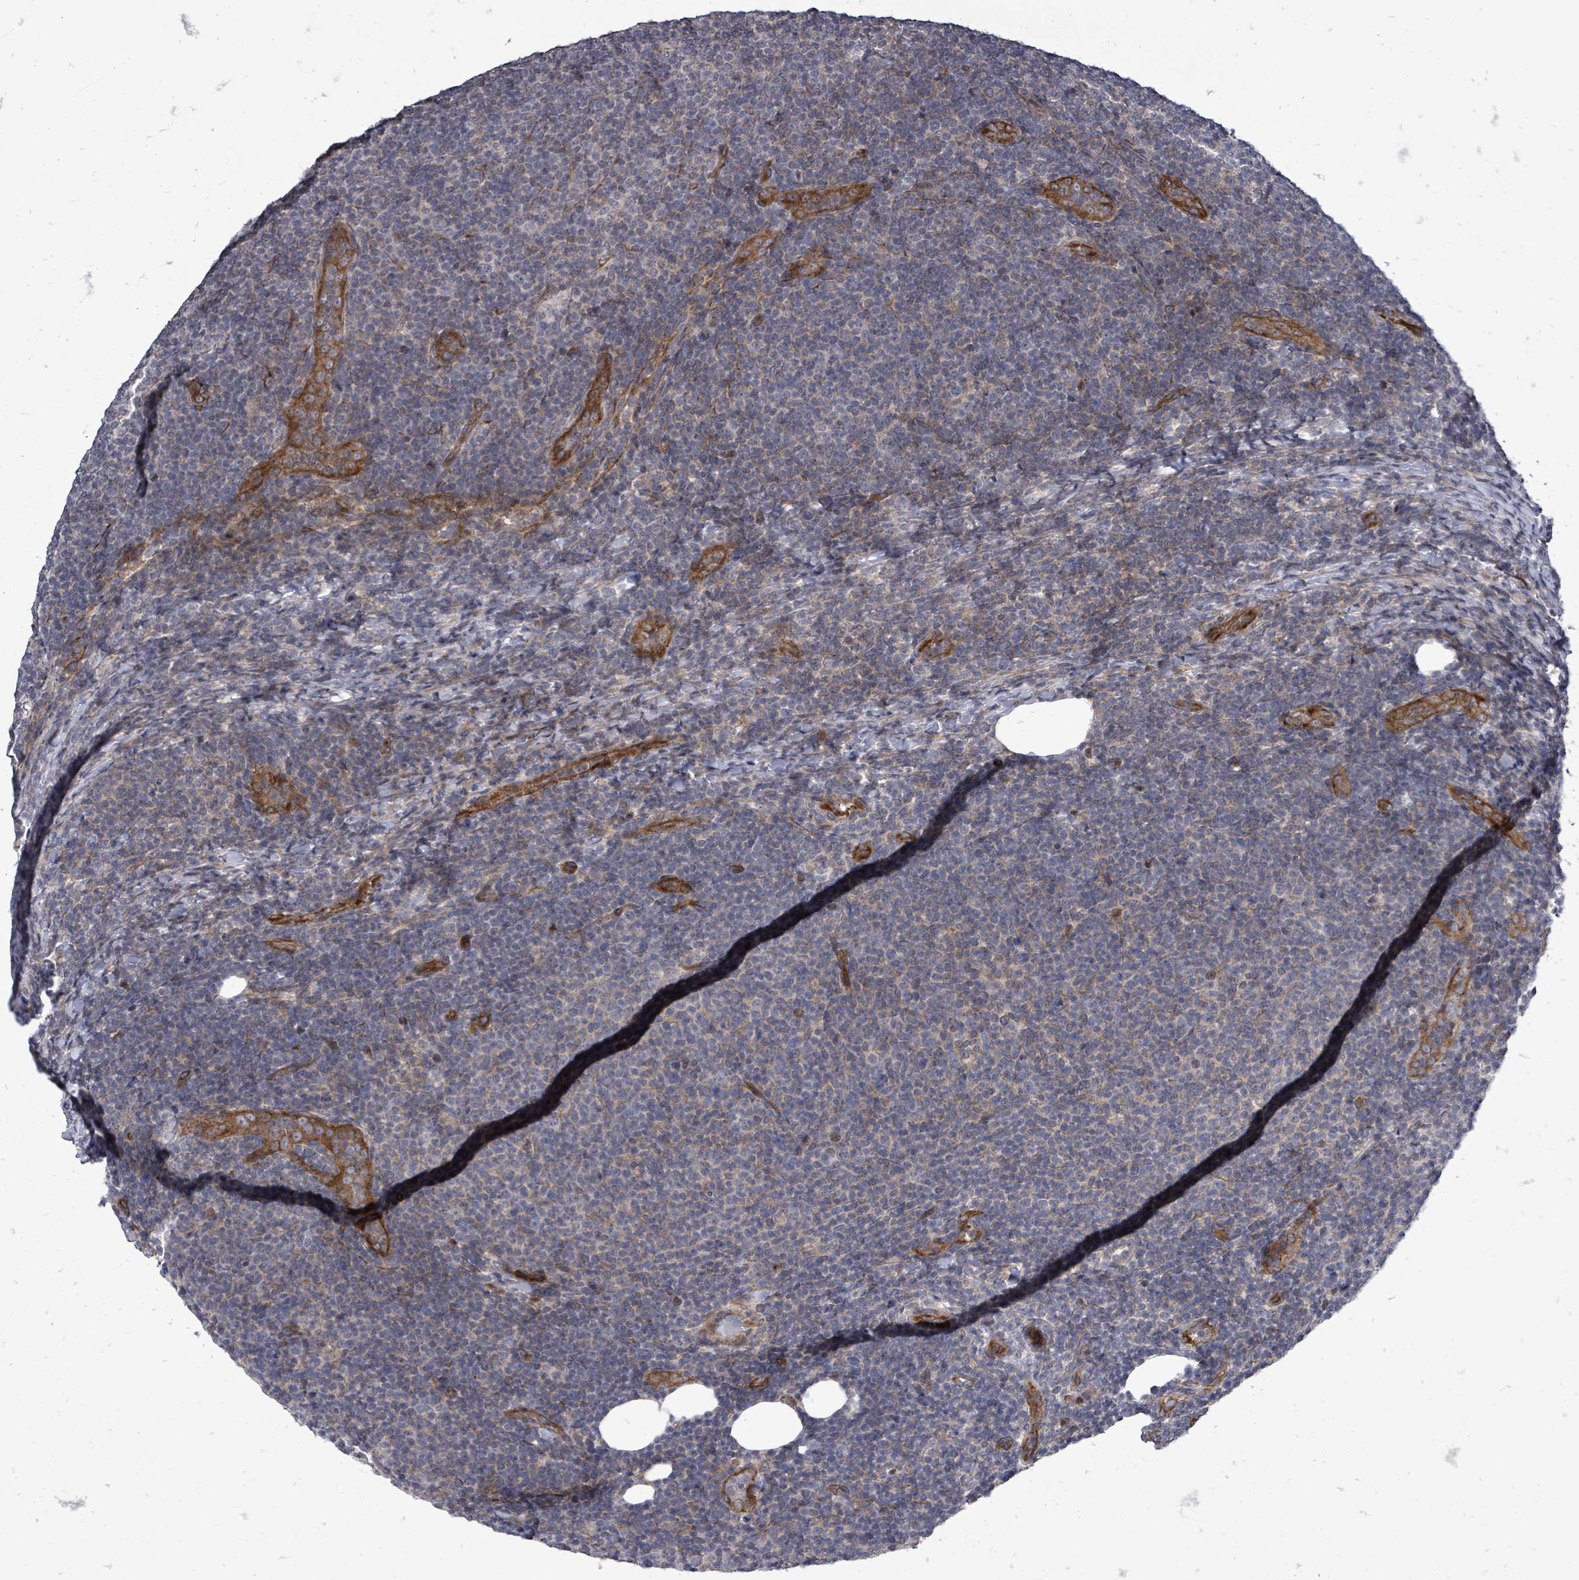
{"staining": {"intensity": "negative", "quantity": "none", "location": "none"}, "tissue": "lymphoma", "cell_type": "Tumor cells", "image_type": "cancer", "snomed": [{"axis": "morphology", "description": "Malignant lymphoma, non-Hodgkin's type, Low grade"}, {"axis": "topography", "description": "Lymph node"}], "caption": "There is no significant positivity in tumor cells of lymphoma.", "gene": "RALGAPB", "patient": {"sex": "male", "age": 66}}